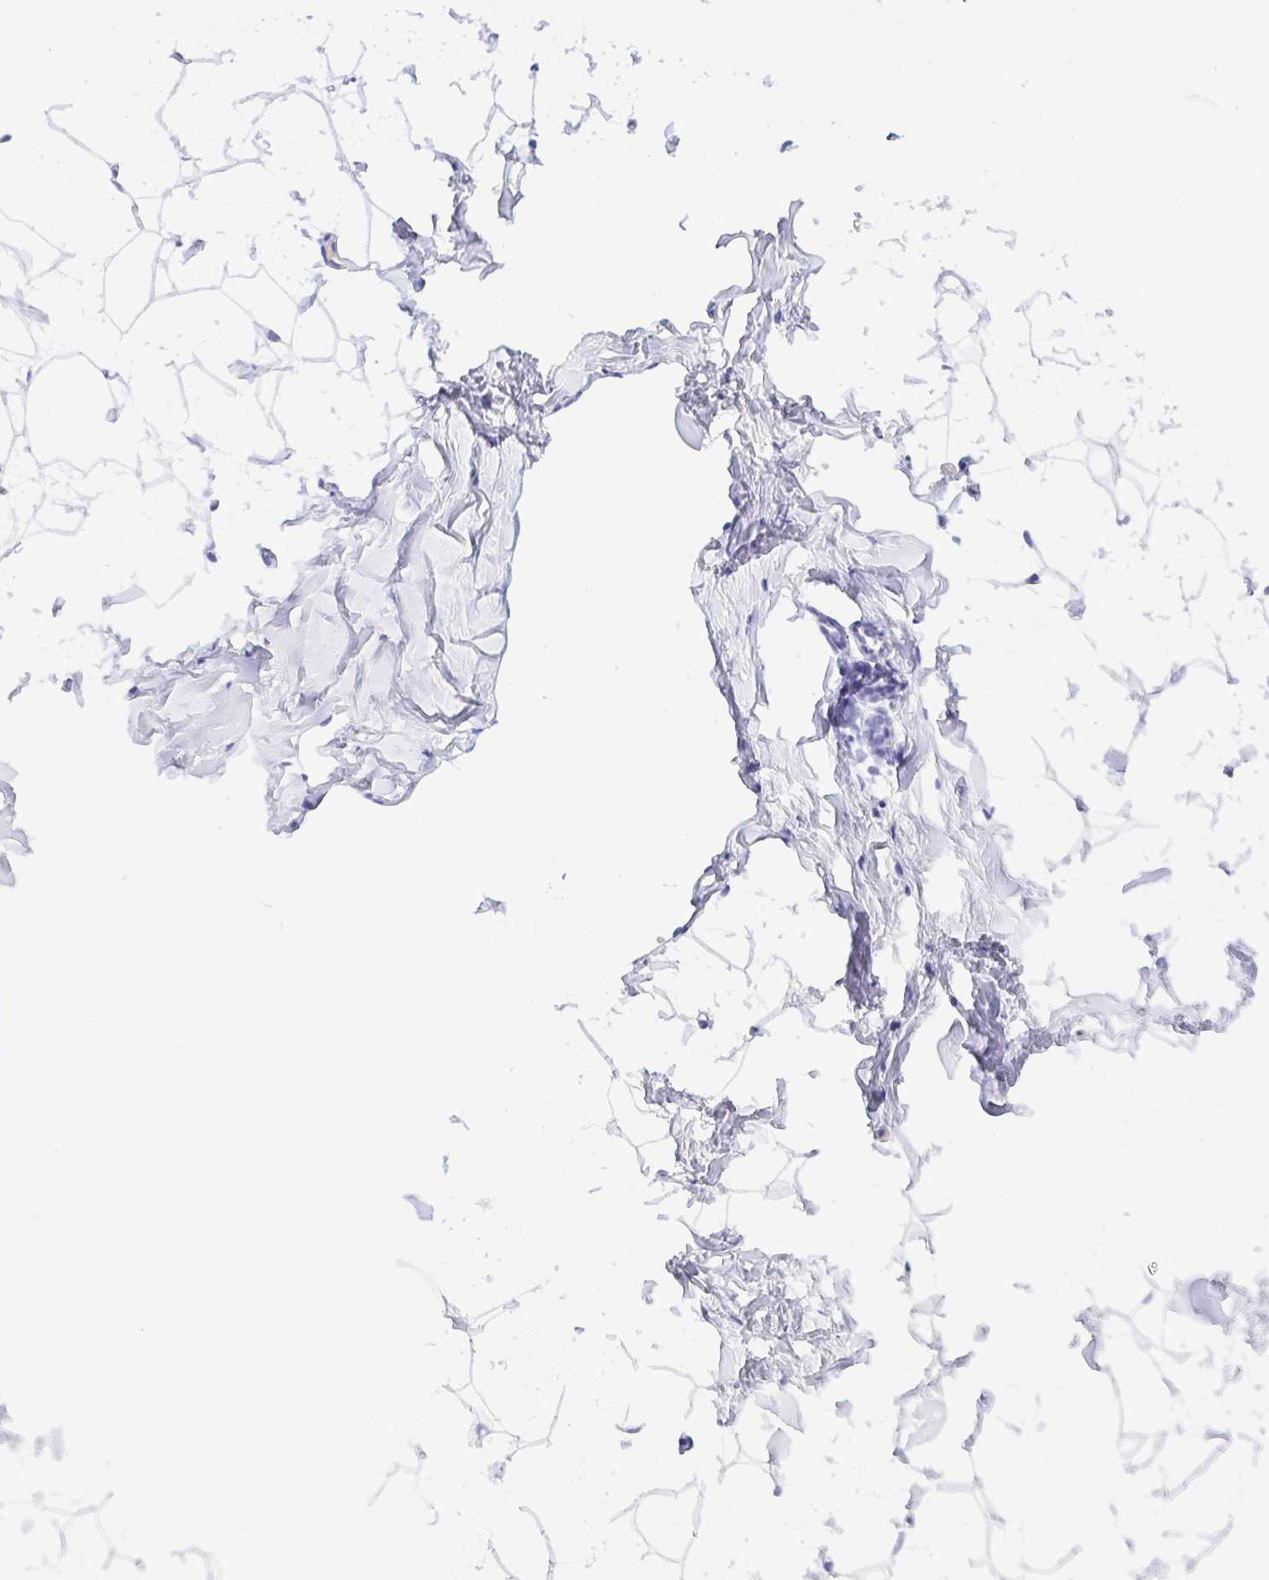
{"staining": {"intensity": "negative", "quantity": "none", "location": "none"}, "tissue": "breast", "cell_type": "Adipocytes", "image_type": "normal", "snomed": [{"axis": "morphology", "description": "Normal tissue, NOS"}, {"axis": "topography", "description": "Breast"}], "caption": "Breast was stained to show a protein in brown. There is no significant staining in adipocytes. (Immunohistochemistry (ihc), brightfield microscopy, high magnification).", "gene": "GKN1", "patient": {"sex": "female", "age": 32}}